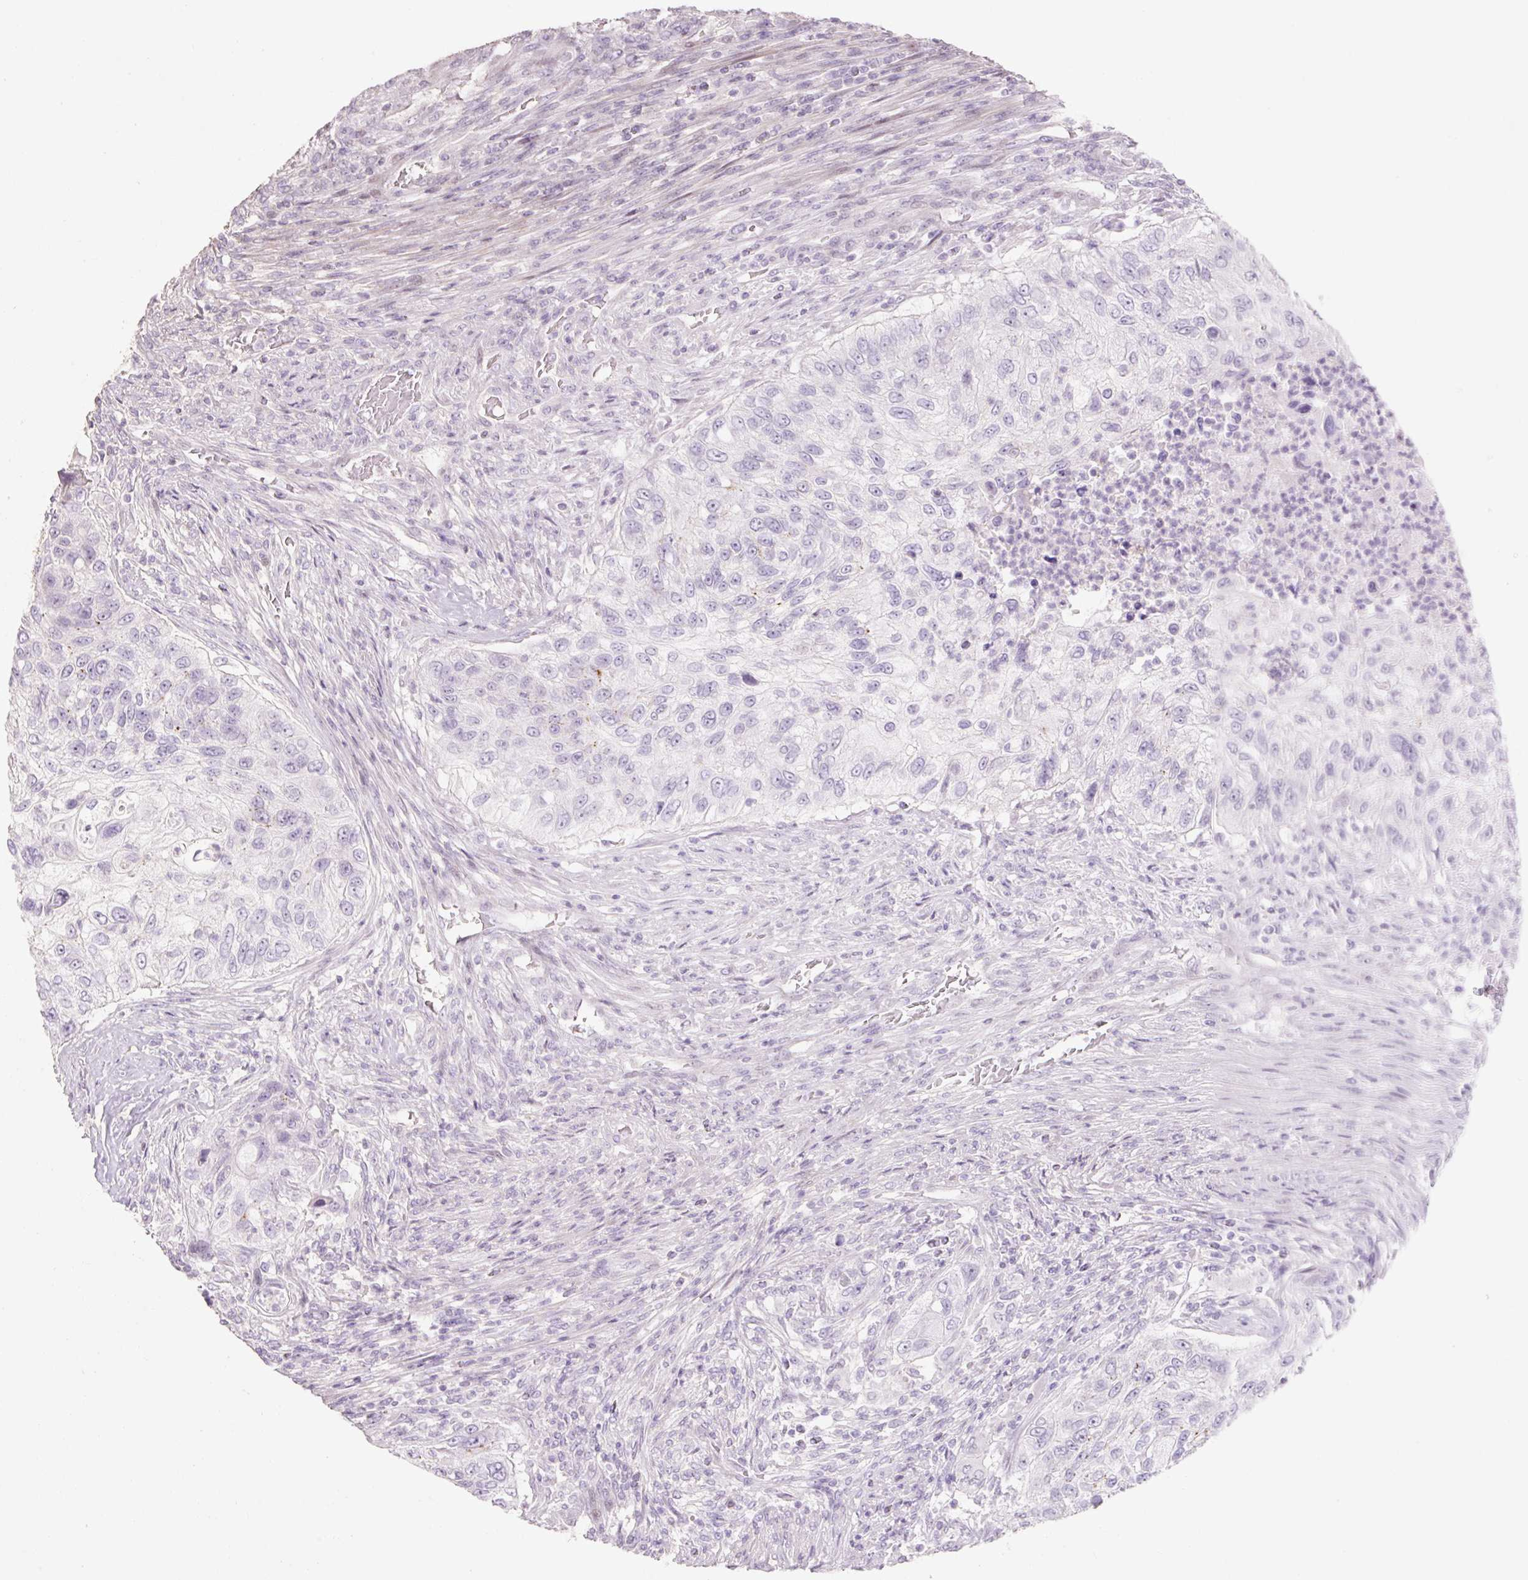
{"staining": {"intensity": "negative", "quantity": "none", "location": "none"}, "tissue": "urothelial cancer", "cell_type": "Tumor cells", "image_type": "cancer", "snomed": [{"axis": "morphology", "description": "Urothelial carcinoma, High grade"}, {"axis": "topography", "description": "Urinary bladder"}], "caption": "The histopathology image displays no staining of tumor cells in urothelial cancer. (DAB (3,3'-diaminobenzidine) immunohistochemistry (IHC), high magnification).", "gene": "ZNF552", "patient": {"sex": "female", "age": 60}}